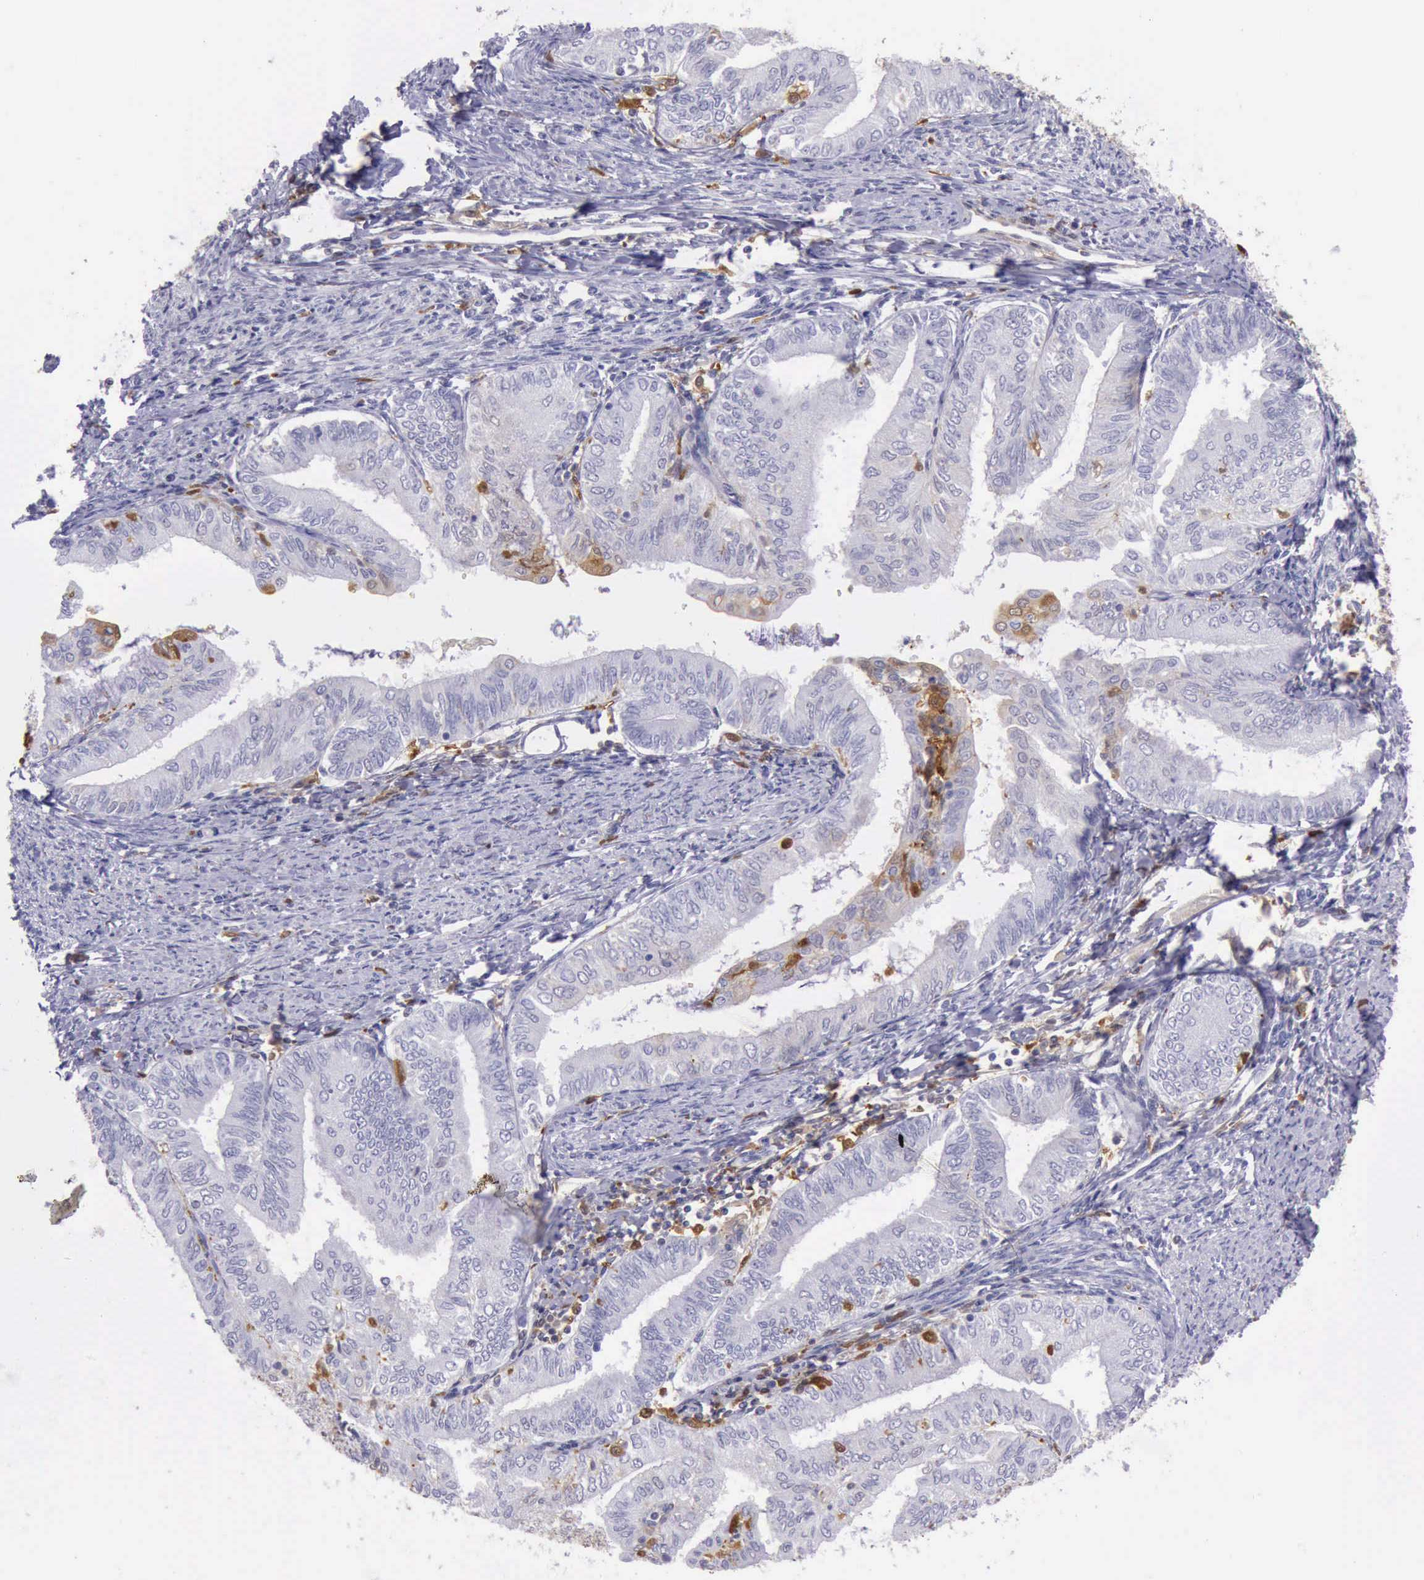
{"staining": {"intensity": "moderate", "quantity": "<25%", "location": "cytoplasmic/membranous,nuclear"}, "tissue": "endometrial cancer", "cell_type": "Tumor cells", "image_type": "cancer", "snomed": [{"axis": "morphology", "description": "Adenocarcinoma, NOS"}, {"axis": "topography", "description": "Endometrium"}], "caption": "Protein expression analysis of human adenocarcinoma (endometrial) reveals moderate cytoplasmic/membranous and nuclear staining in about <25% of tumor cells.", "gene": "TYMP", "patient": {"sex": "female", "age": 66}}